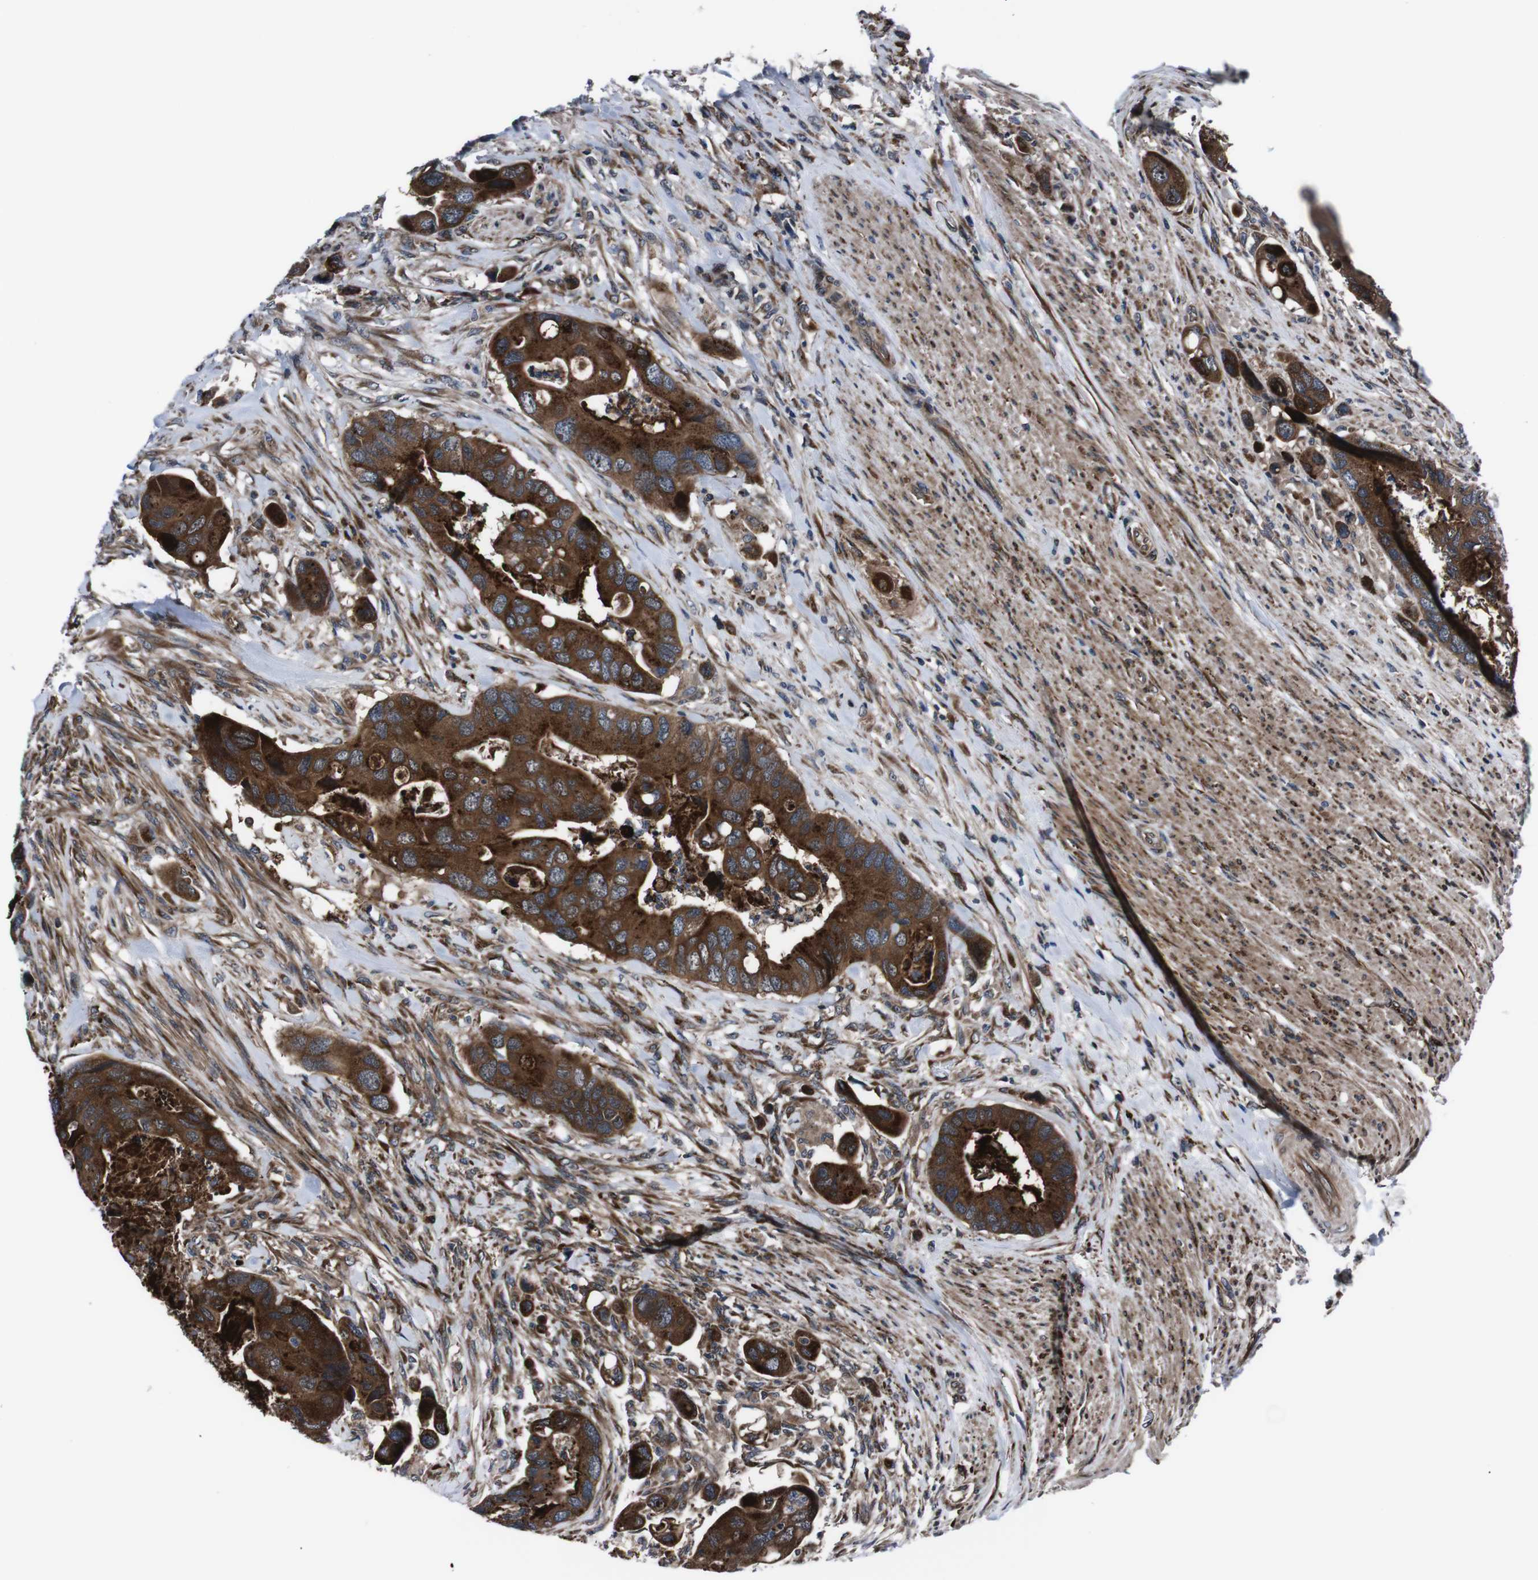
{"staining": {"intensity": "strong", "quantity": ">75%", "location": "cytoplasmic/membranous"}, "tissue": "colorectal cancer", "cell_type": "Tumor cells", "image_type": "cancer", "snomed": [{"axis": "morphology", "description": "Adenocarcinoma, NOS"}, {"axis": "topography", "description": "Rectum"}], "caption": "Immunohistochemical staining of colorectal adenocarcinoma reveals high levels of strong cytoplasmic/membranous protein staining in approximately >75% of tumor cells.", "gene": "EIF4A2", "patient": {"sex": "female", "age": 57}}